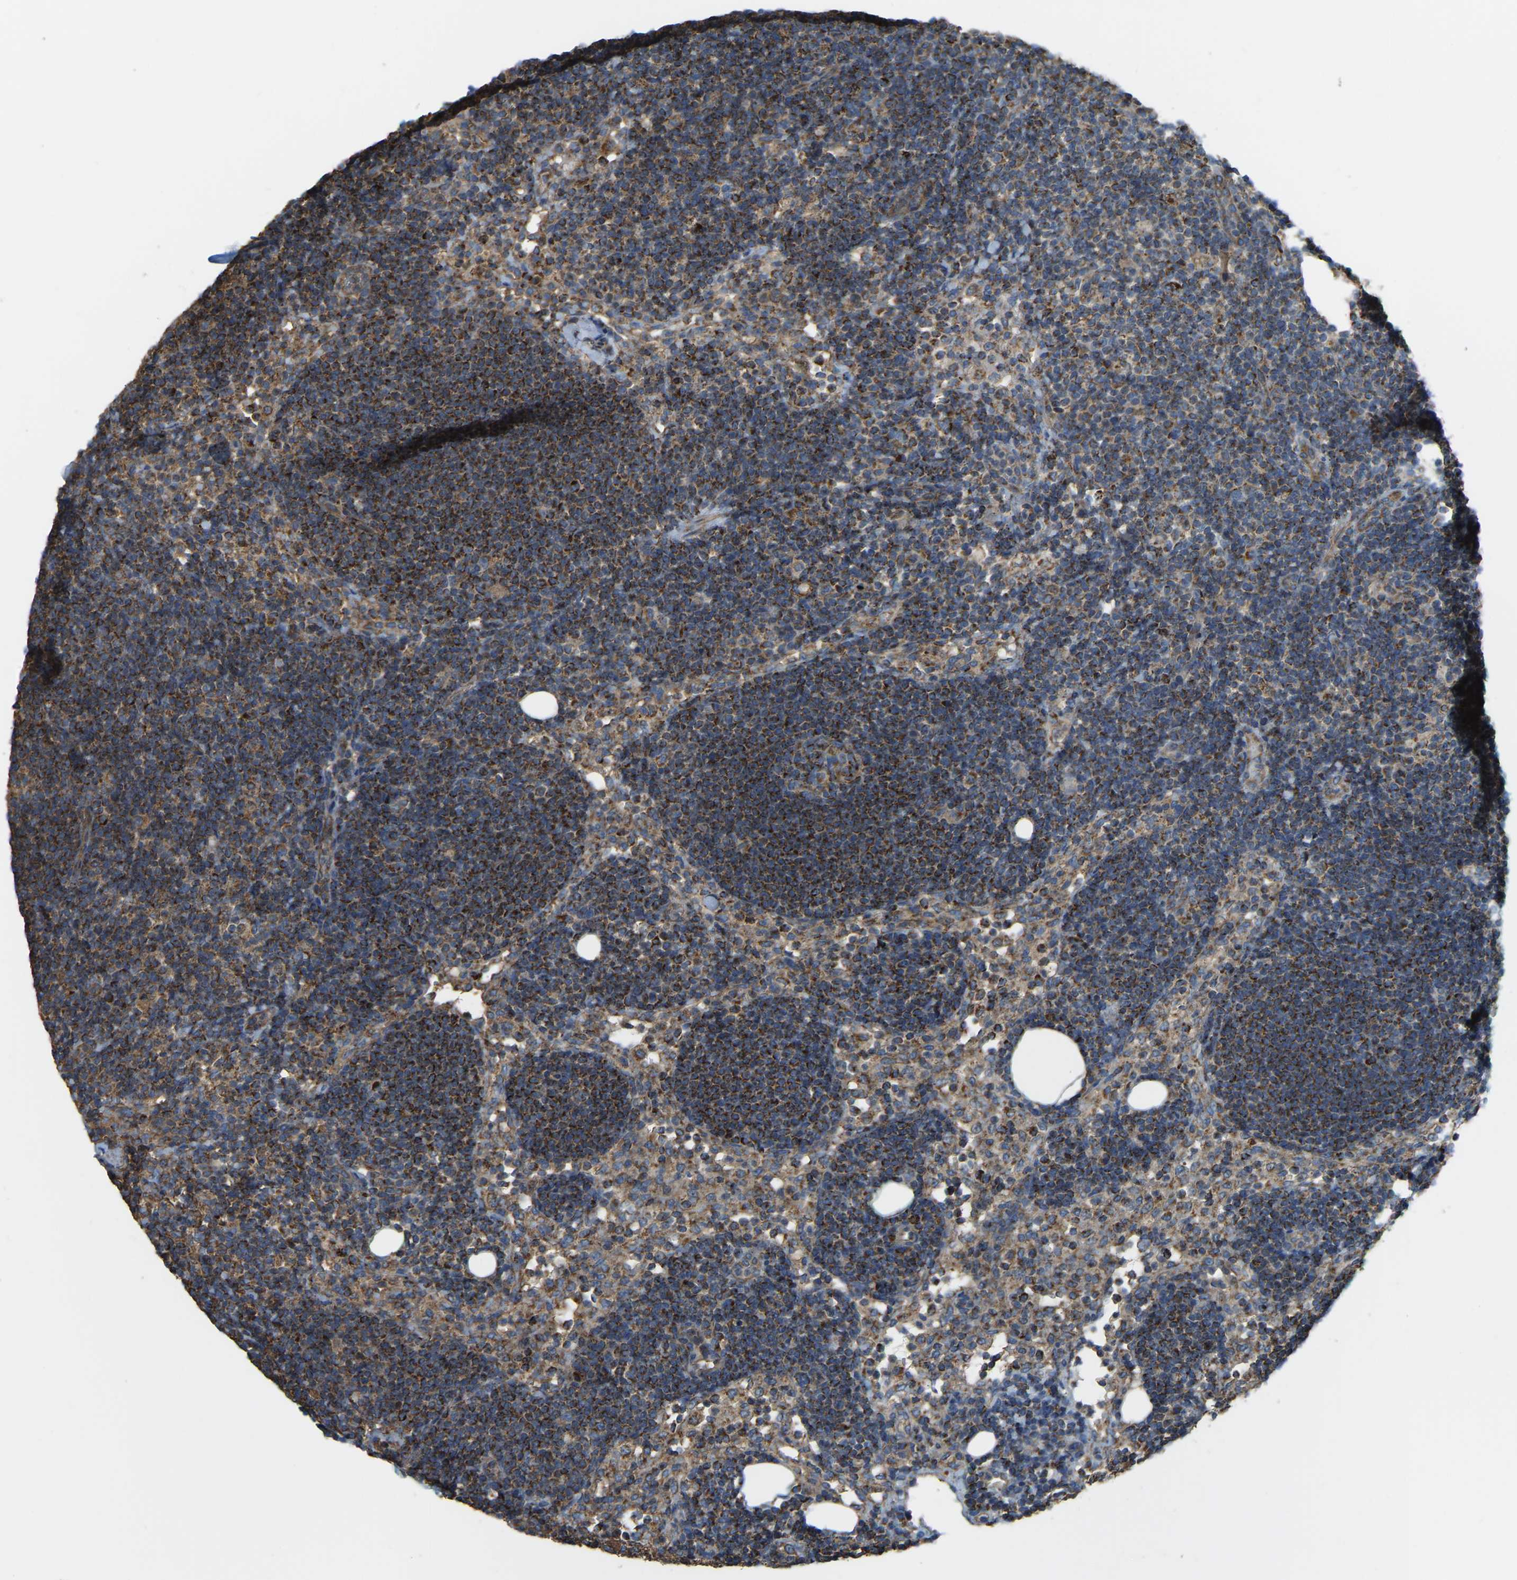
{"staining": {"intensity": "strong", "quantity": ">75%", "location": "cytoplasmic/membranous"}, "tissue": "lymph node", "cell_type": "Germinal center cells", "image_type": "normal", "snomed": [{"axis": "morphology", "description": "Normal tissue, NOS"}, {"axis": "morphology", "description": "Carcinoid, malignant, NOS"}, {"axis": "topography", "description": "Lymph node"}], "caption": "Immunohistochemical staining of unremarkable lymph node demonstrates strong cytoplasmic/membranous protein expression in approximately >75% of germinal center cells. (IHC, brightfield microscopy, high magnification).", "gene": "PSMD7", "patient": {"sex": "male", "age": 47}}